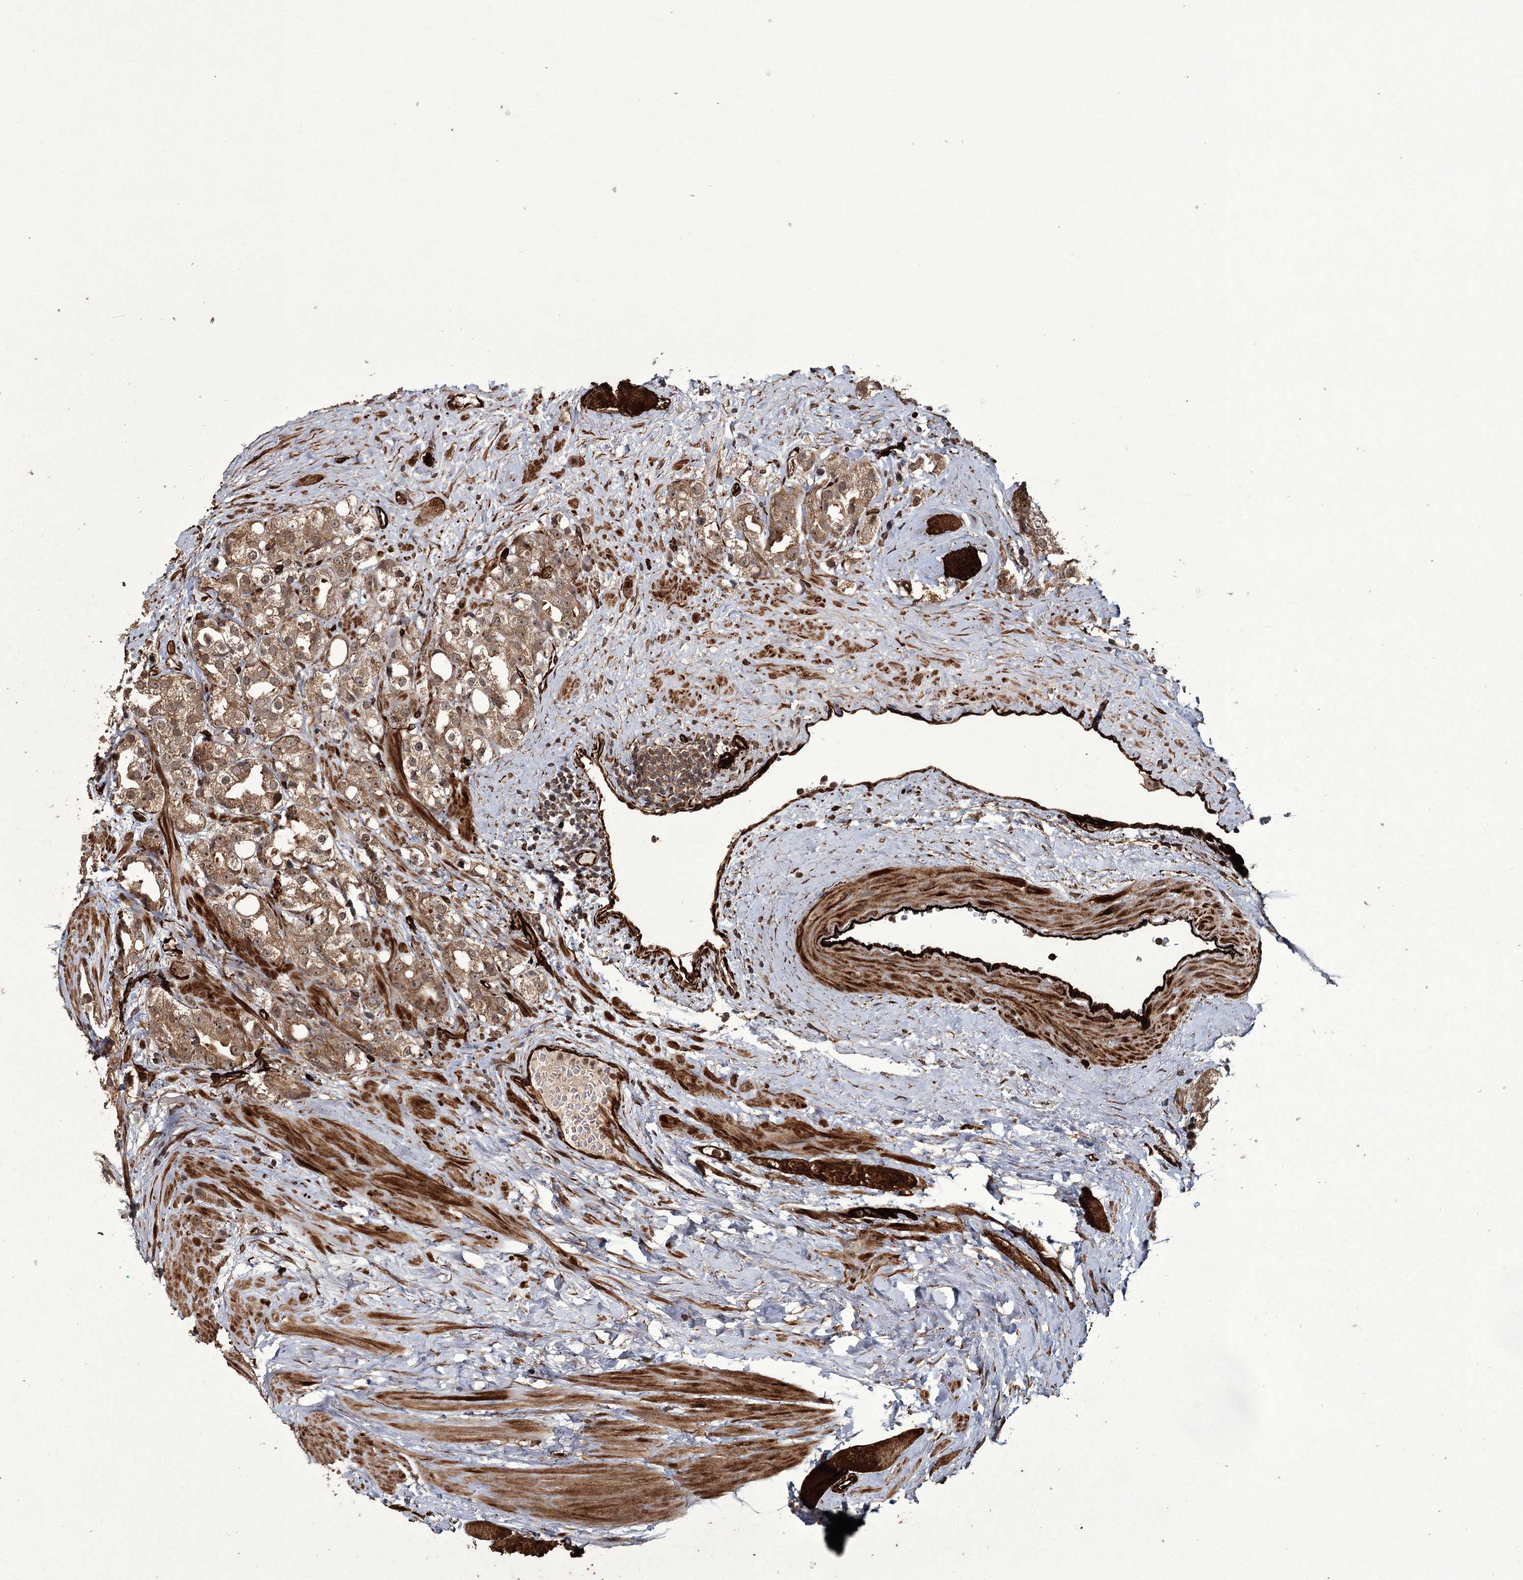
{"staining": {"intensity": "moderate", "quantity": ">75%", "location": "cytoplasmic/membranous,nuclear"}, "tissue": "prostate cancer", "cell_type": "Tumor cells", "image_type": "cancer", "snomed": [{"axis": "morphology", "description": "Adenocarcinoma, NOS"}, {"axis": "topography", "description": "Prostate"}], "caption": "Immunohistochemistry image of neoplastic tissue: human prostate cancer (adenocarcinoma) stained using immunohistochemistry reveals medium levels of moderate protein expression localized specifically in the cytoplasmic/membranous and nuclear of tumor cells, appearing as a cytoplasmic/membranous and nuclear brown color.", "gene": "RPAP3", "patient": {"sex": "male", "age": 79}}